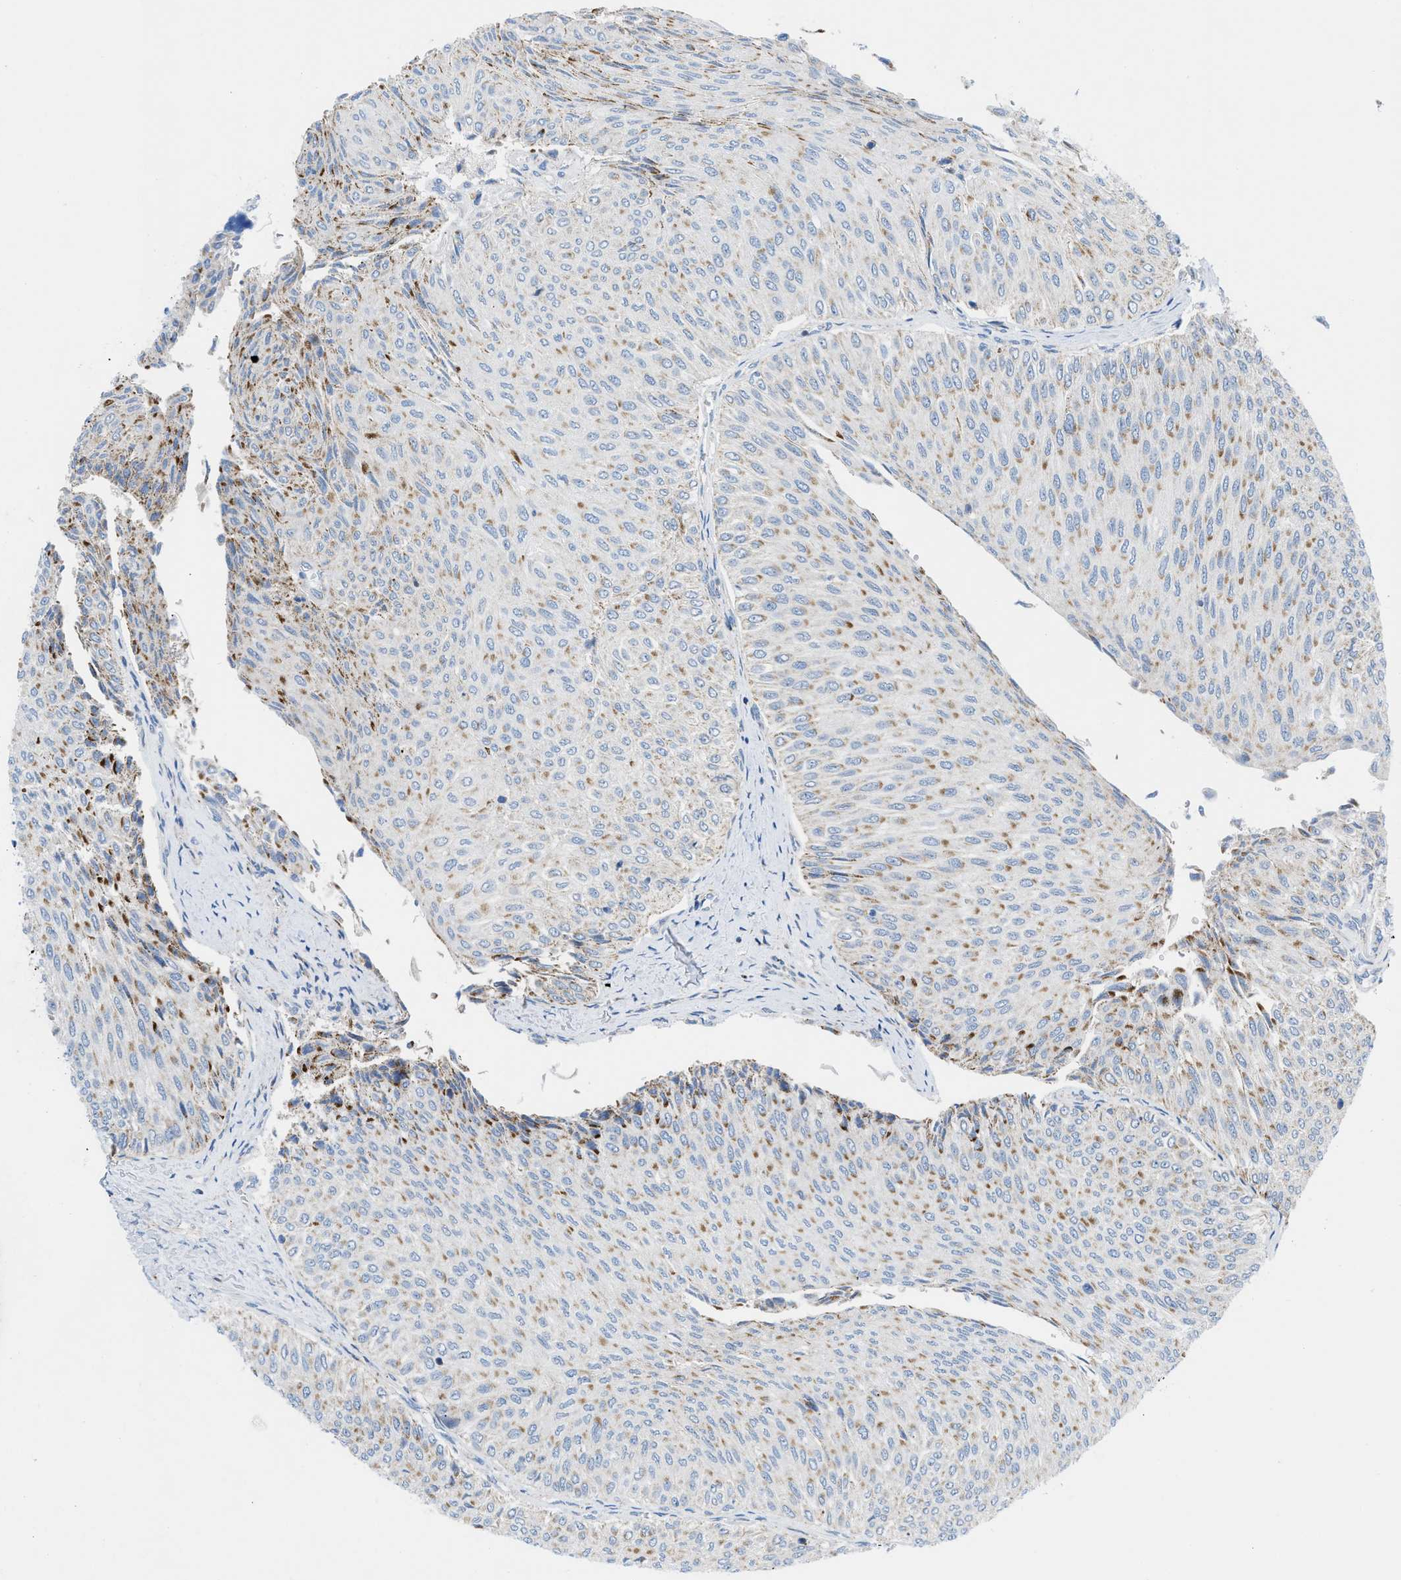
{"staining": {"intensity": "moderate", "quantity": "25%-75%", "location": "cytoplasmic/membranous"}, "tissue": "urothelial cancer", "cell_type": "Tumor cells", "image_type": "cancer", "snomed": [{"axis": "morphology", "description": "Urothelial carcinoma, Low grade"}, {"axis": "topography", "description": "Urinary bladder"}], "caption": "Immunohistochemistry histopathology image of neoplastic tissue: urothelial cancer stained using IHC reveals medium levels of moderate protein expression localized specifically in the cytoplasmic/membranous of tumor cells, appearing as a cytoplasmic/membranous brown color.", "gene": "RBBP9", "patient": {"sex": "male", "age": 78}}